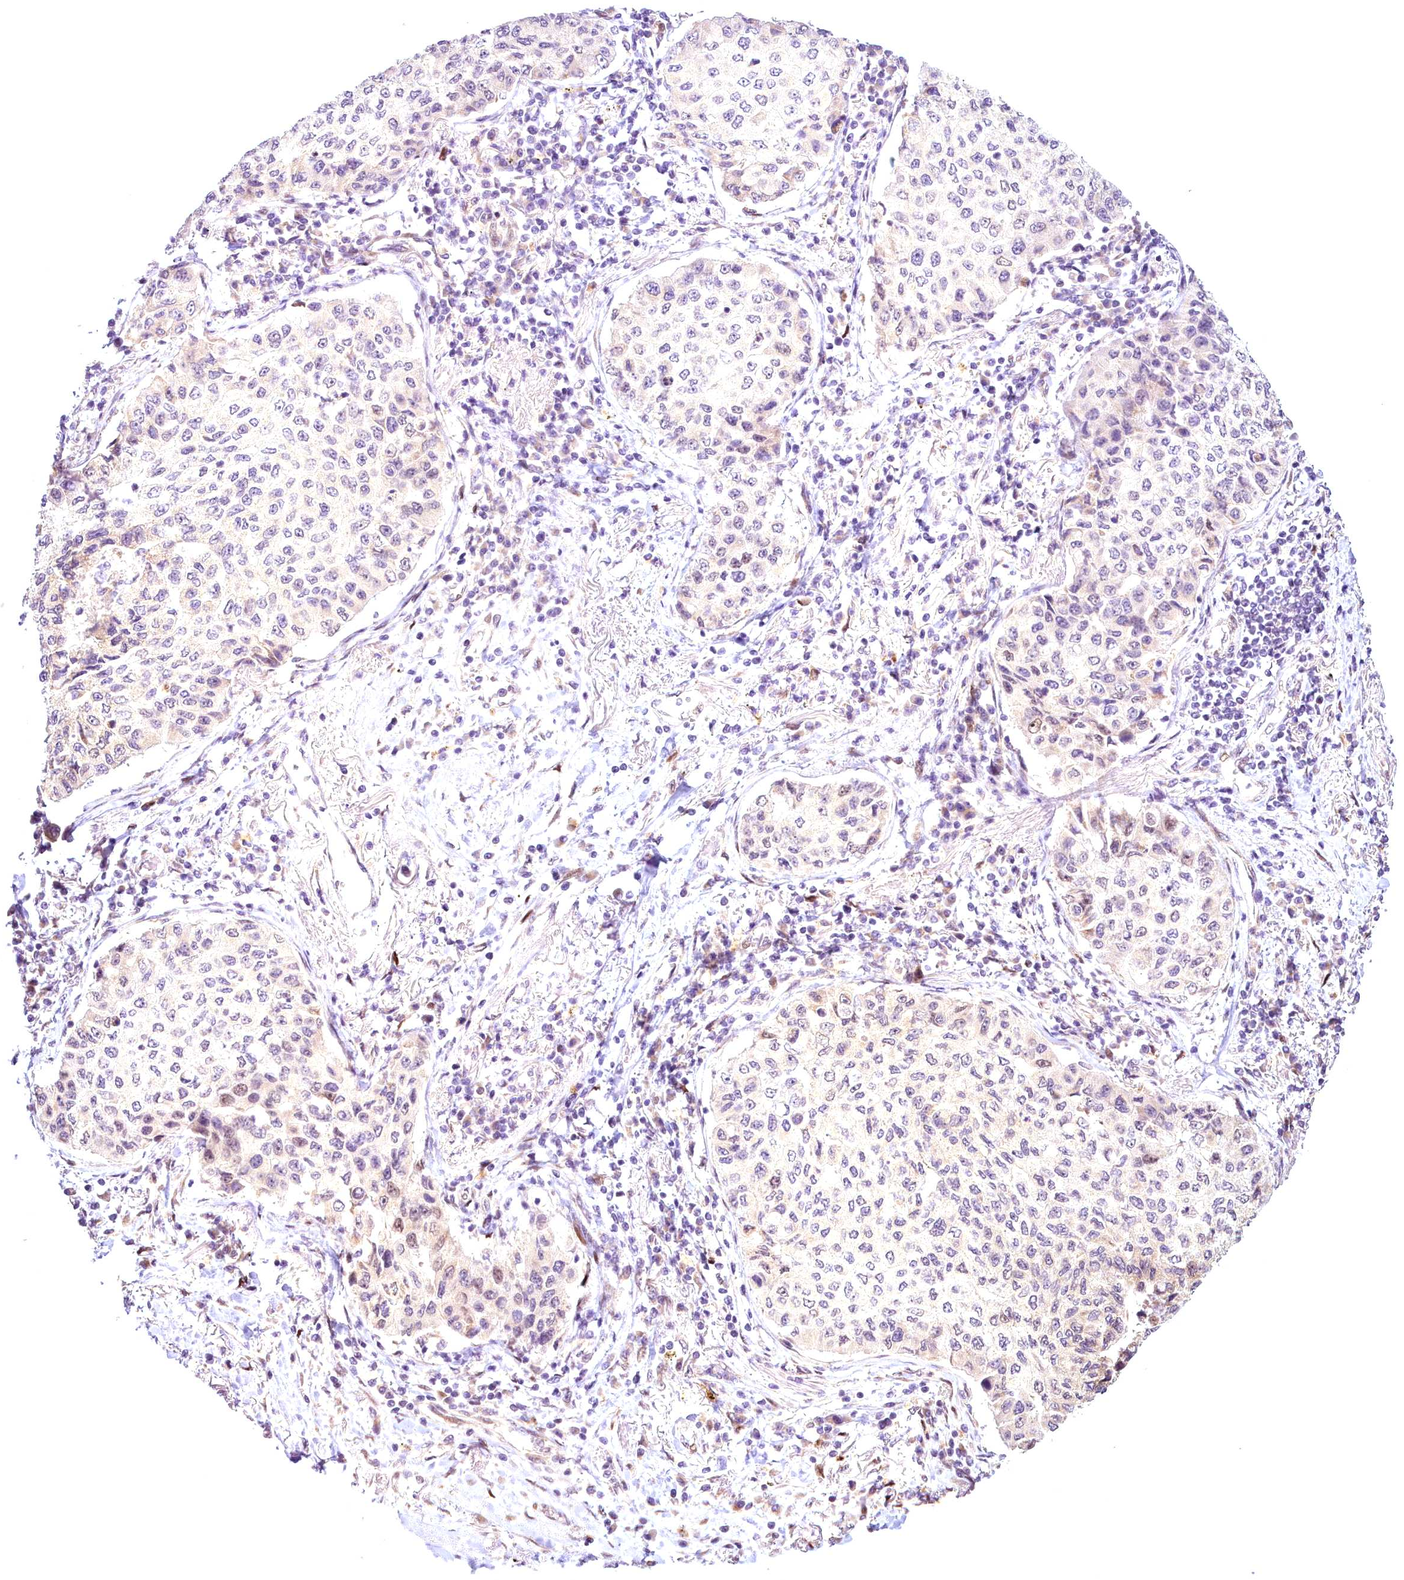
{"staining": {"intensity": "negative", "quantity": "none", "location": "none"}, "tissue": "lung cancer", "cell_type": "Tumor cells", "image_type": "cancer", "snomed": [{"axis": "morphology", "description": "Squamous cell carcinoma, NOS"}, {"axis": "topography", "description": "Lung"}], "caption": "High power microscopy histopathology image of an immunohistochemistry (IHC) micrograph of squamous cell carcinoma (lung), revealing no significant expression in tumor cells.", "gene": "AP1M1", "patient": {"sex": "male", "age": 74}}